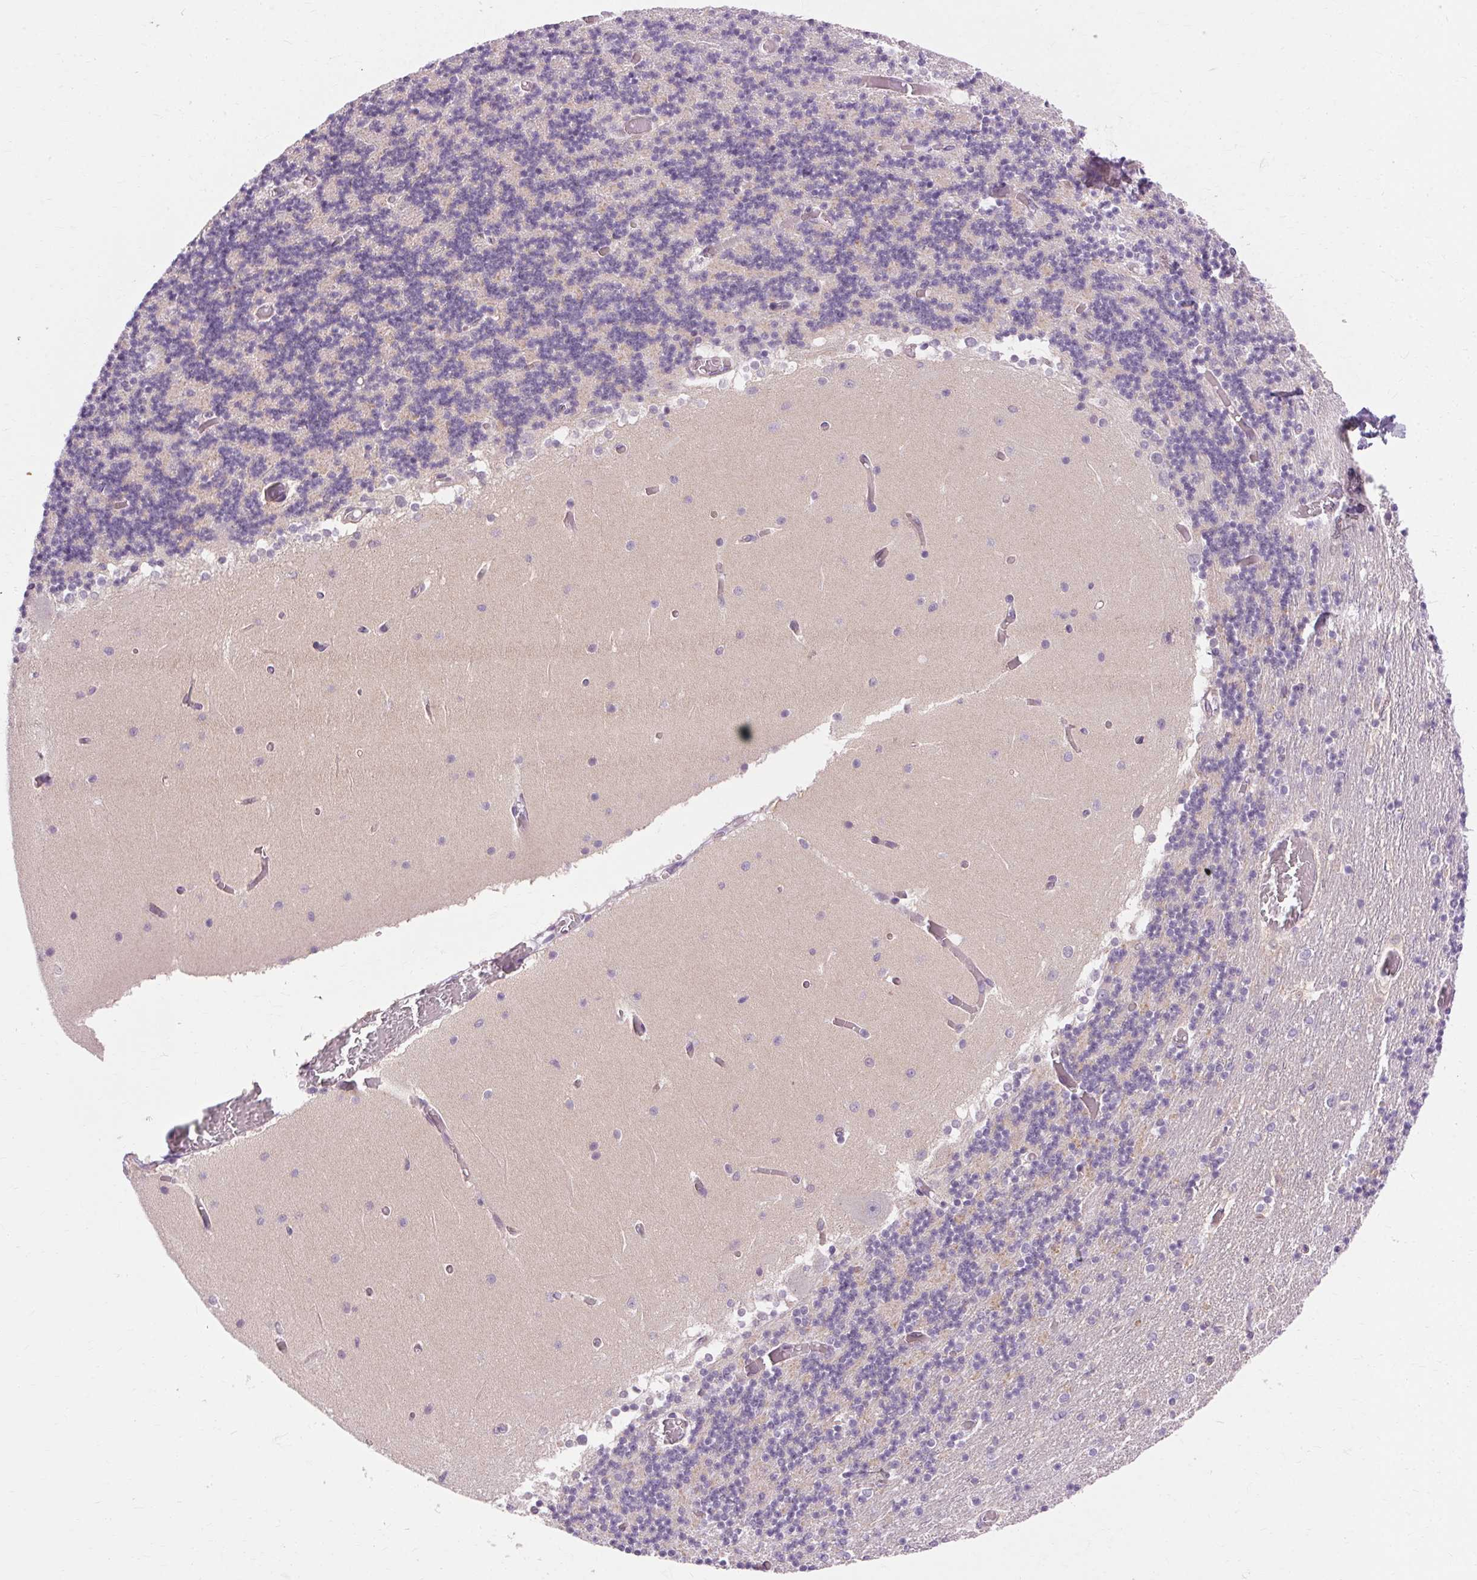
{"staining": {"intensity": "weak", "quantity": "<25%", "location": "cytoplasmic/membranous"}, "tissue": "cerebellum", "cell_type": "Cells in granular layer", "image_type": "normal", "snomed": [{"axis": "morphology", "description": "Normal tissue, NOS"}, {"axis": "topography", "description": "Cerebellum"}], "caption": "High magnification brightfield microscopy of normal cerebellum stained with DAB (brown) and counterstained with hematoxylin (blue): cells in granular layer show no significant expression.", "gene": "TM6SF1", "patient": {"sex": "female", "age": 28}}